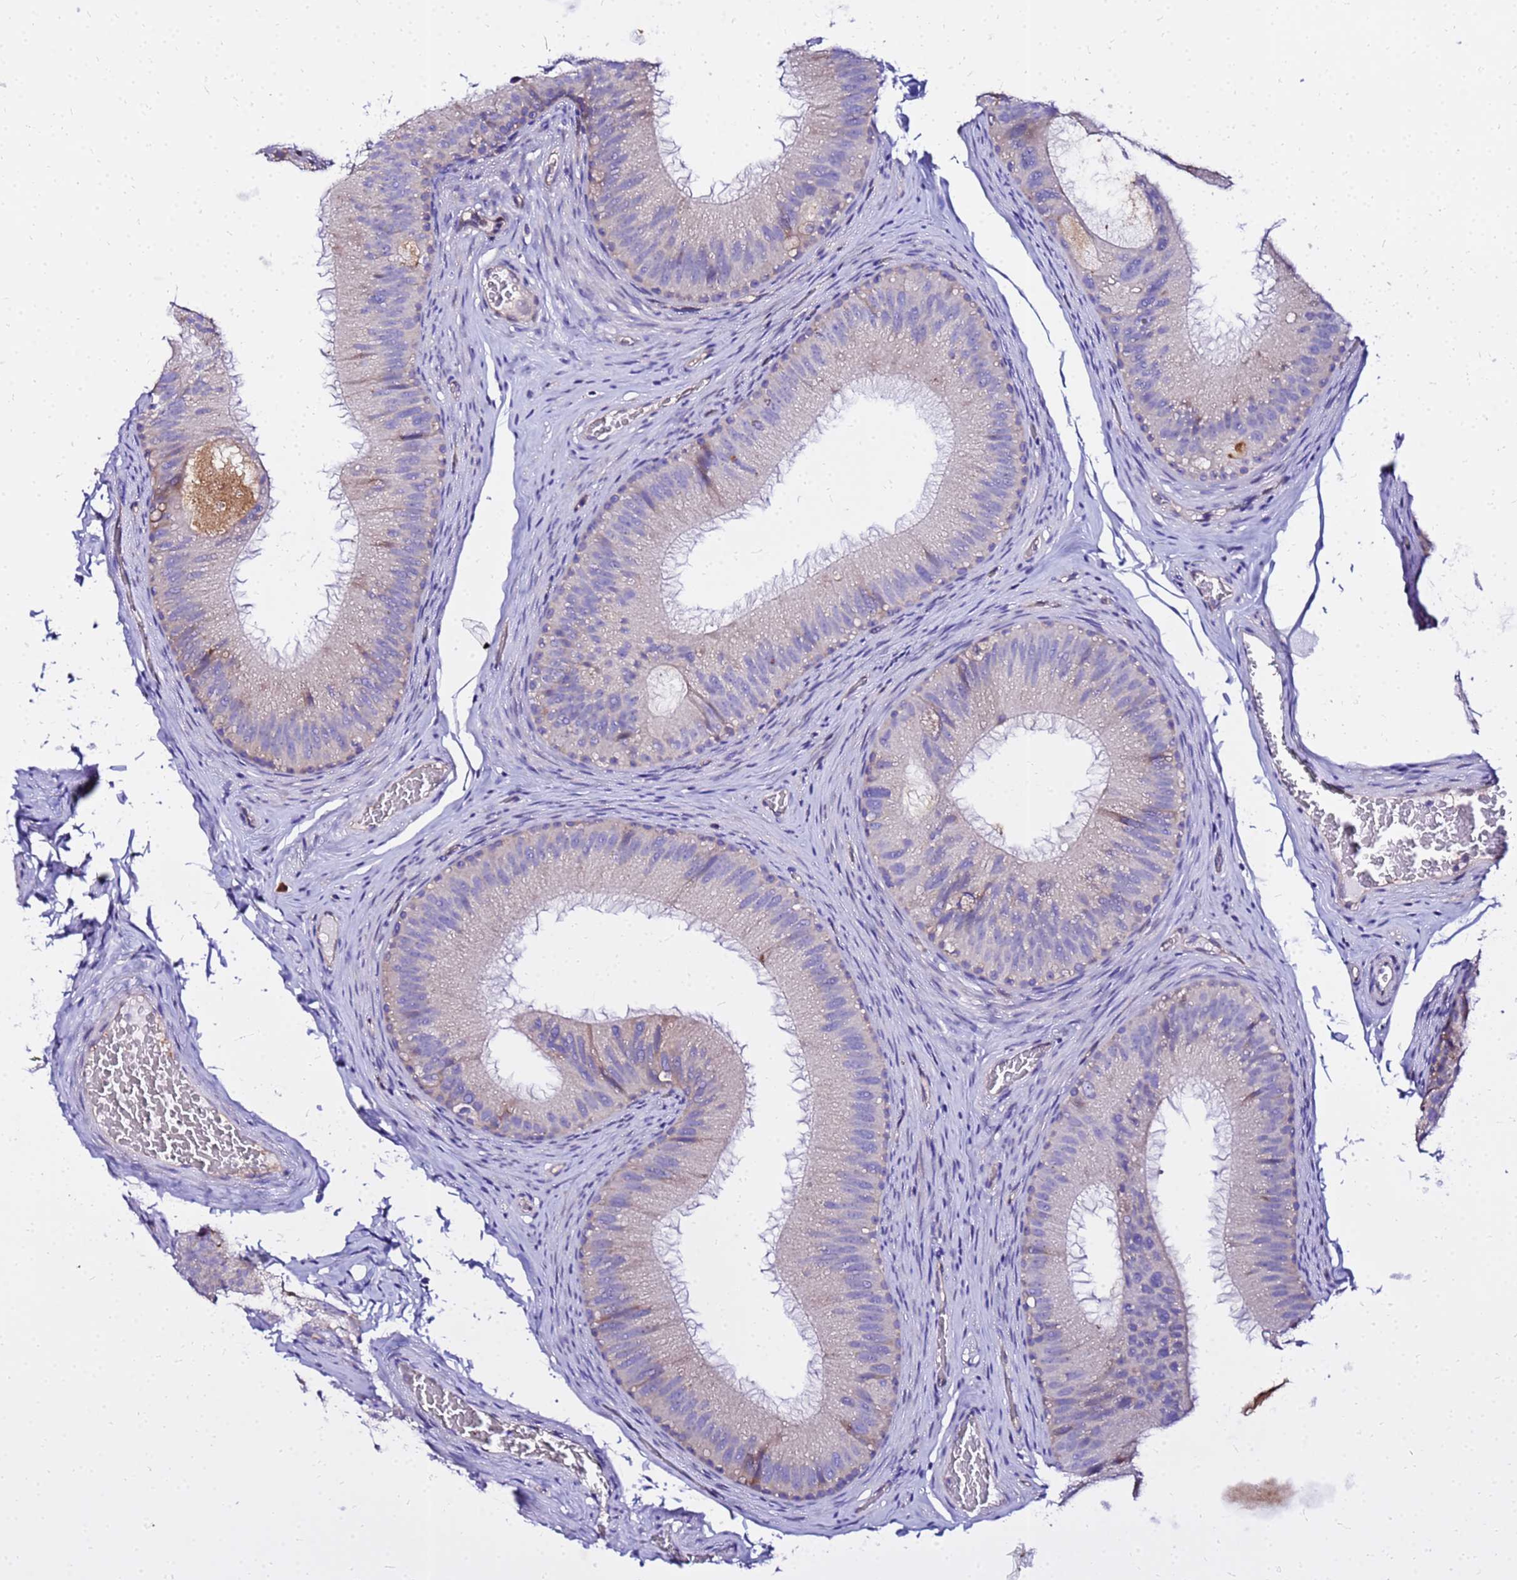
{"staining": {"intensity": "negative", "quantity": "none", "location": "none"}, "tissue": "epididymis", "cell_type": "Glandular cells", "image_type": "normal", "snomed": [{"axis": "morphology", "description": "Normal tissue, NOS"}, {"axis": "topography", "description": "Epididymis"}], "caption": "This micrograph is of normal epididymis stained with immunohistochemistry to label a protein in brown with the nuclei are counter-stained blue. There is no staining in glandular cells.", "gene": "HERC5", "patient": {"sex": "male", "age": 34}}